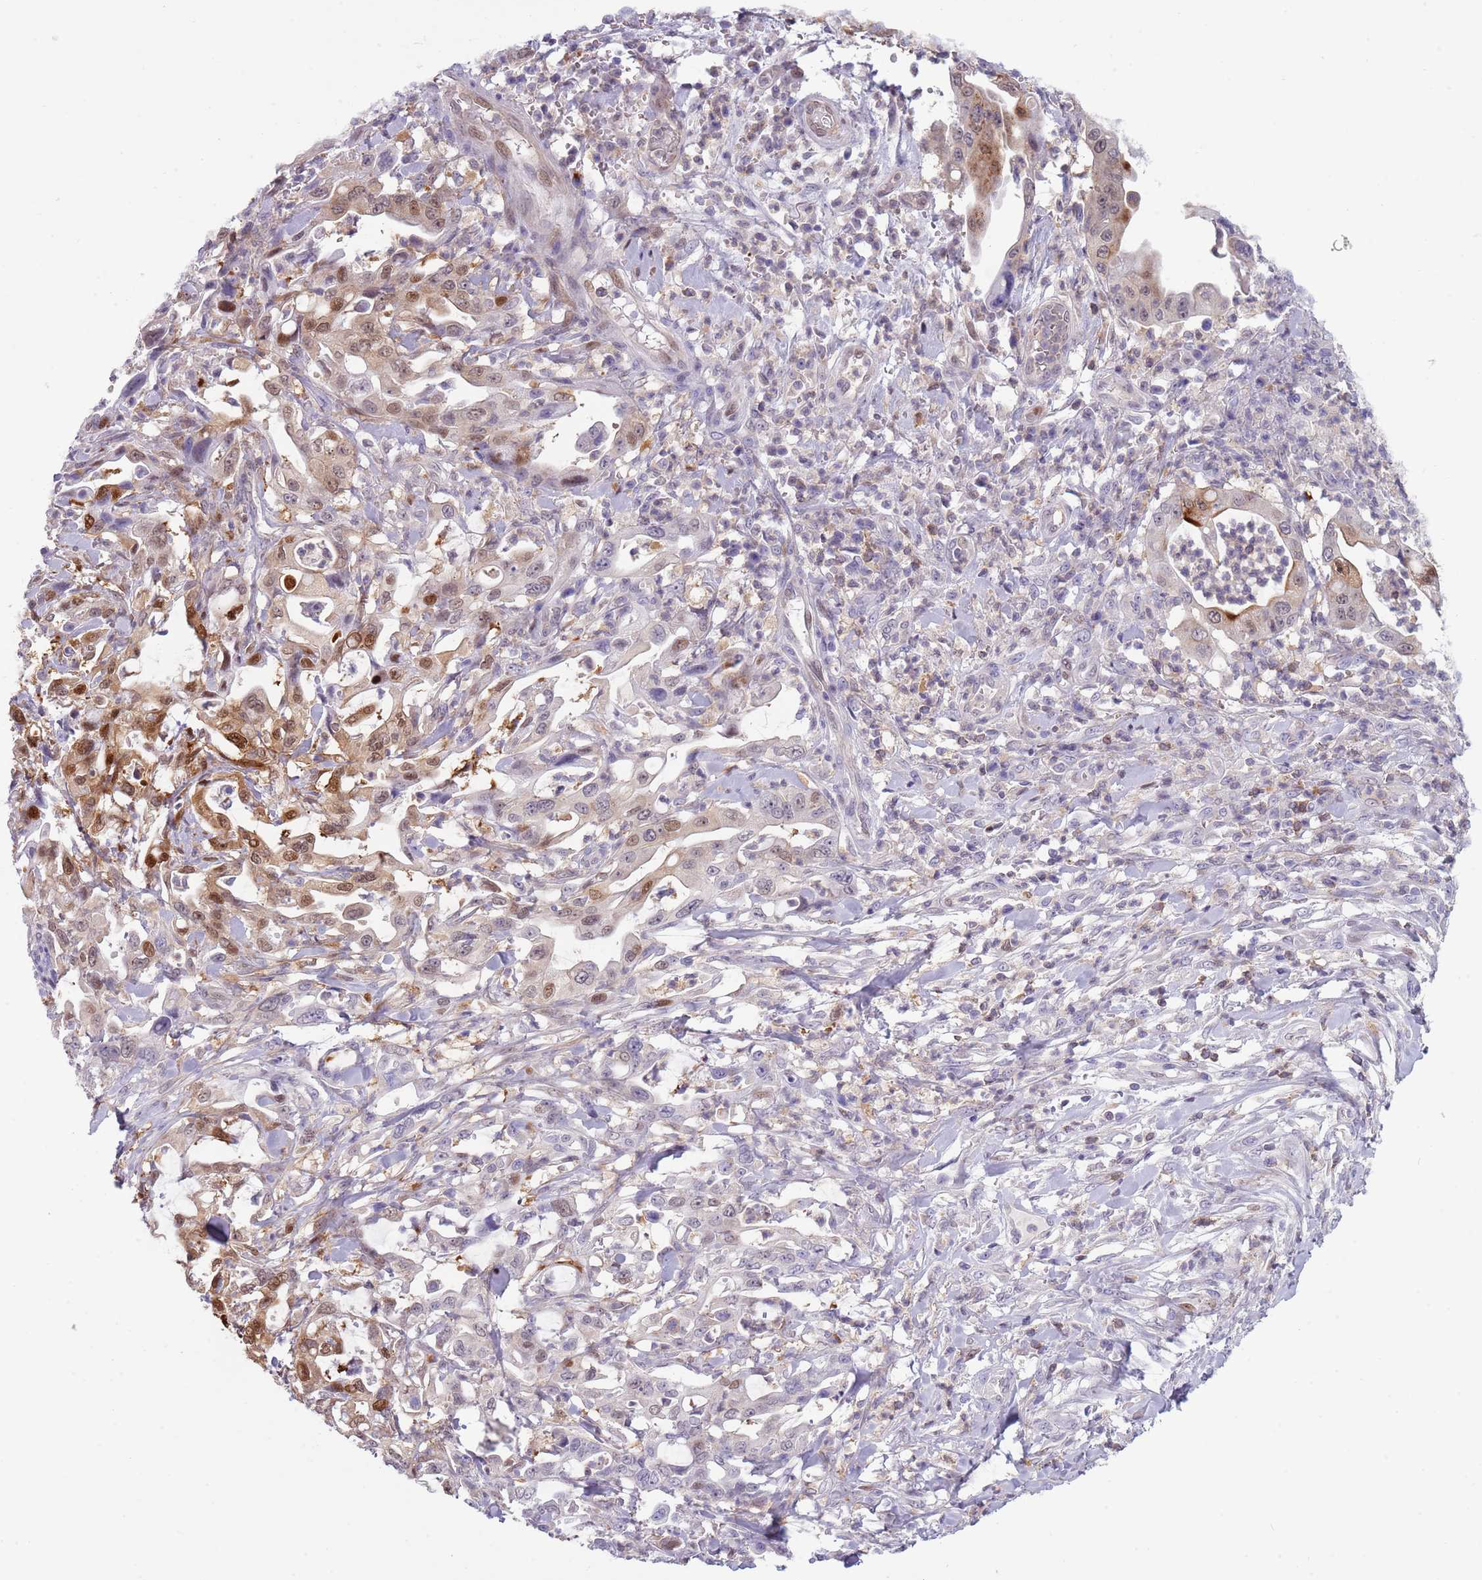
{"staining": {"intensity": "moderate", "quantity": "25%-75%", "location": "nuclear"}, "tissue": "pancreatic cancer", "cell_type": "Tumor cells", "image_type": "cancer", "snomed": [{"axis": "morphology", "description": "Adenocarcinoma, NOS"}, {"axis": "topography", "description": "Pancreas"}], "caption": "Moderate nuclear expression for a protein is appreciated in approximately 25%-75% of tumor cells of pancreatic cancer (adenocarcinoma) using IHC.", "gene": "NBPF6", "patient": {"sex": "female", "age": 61}}